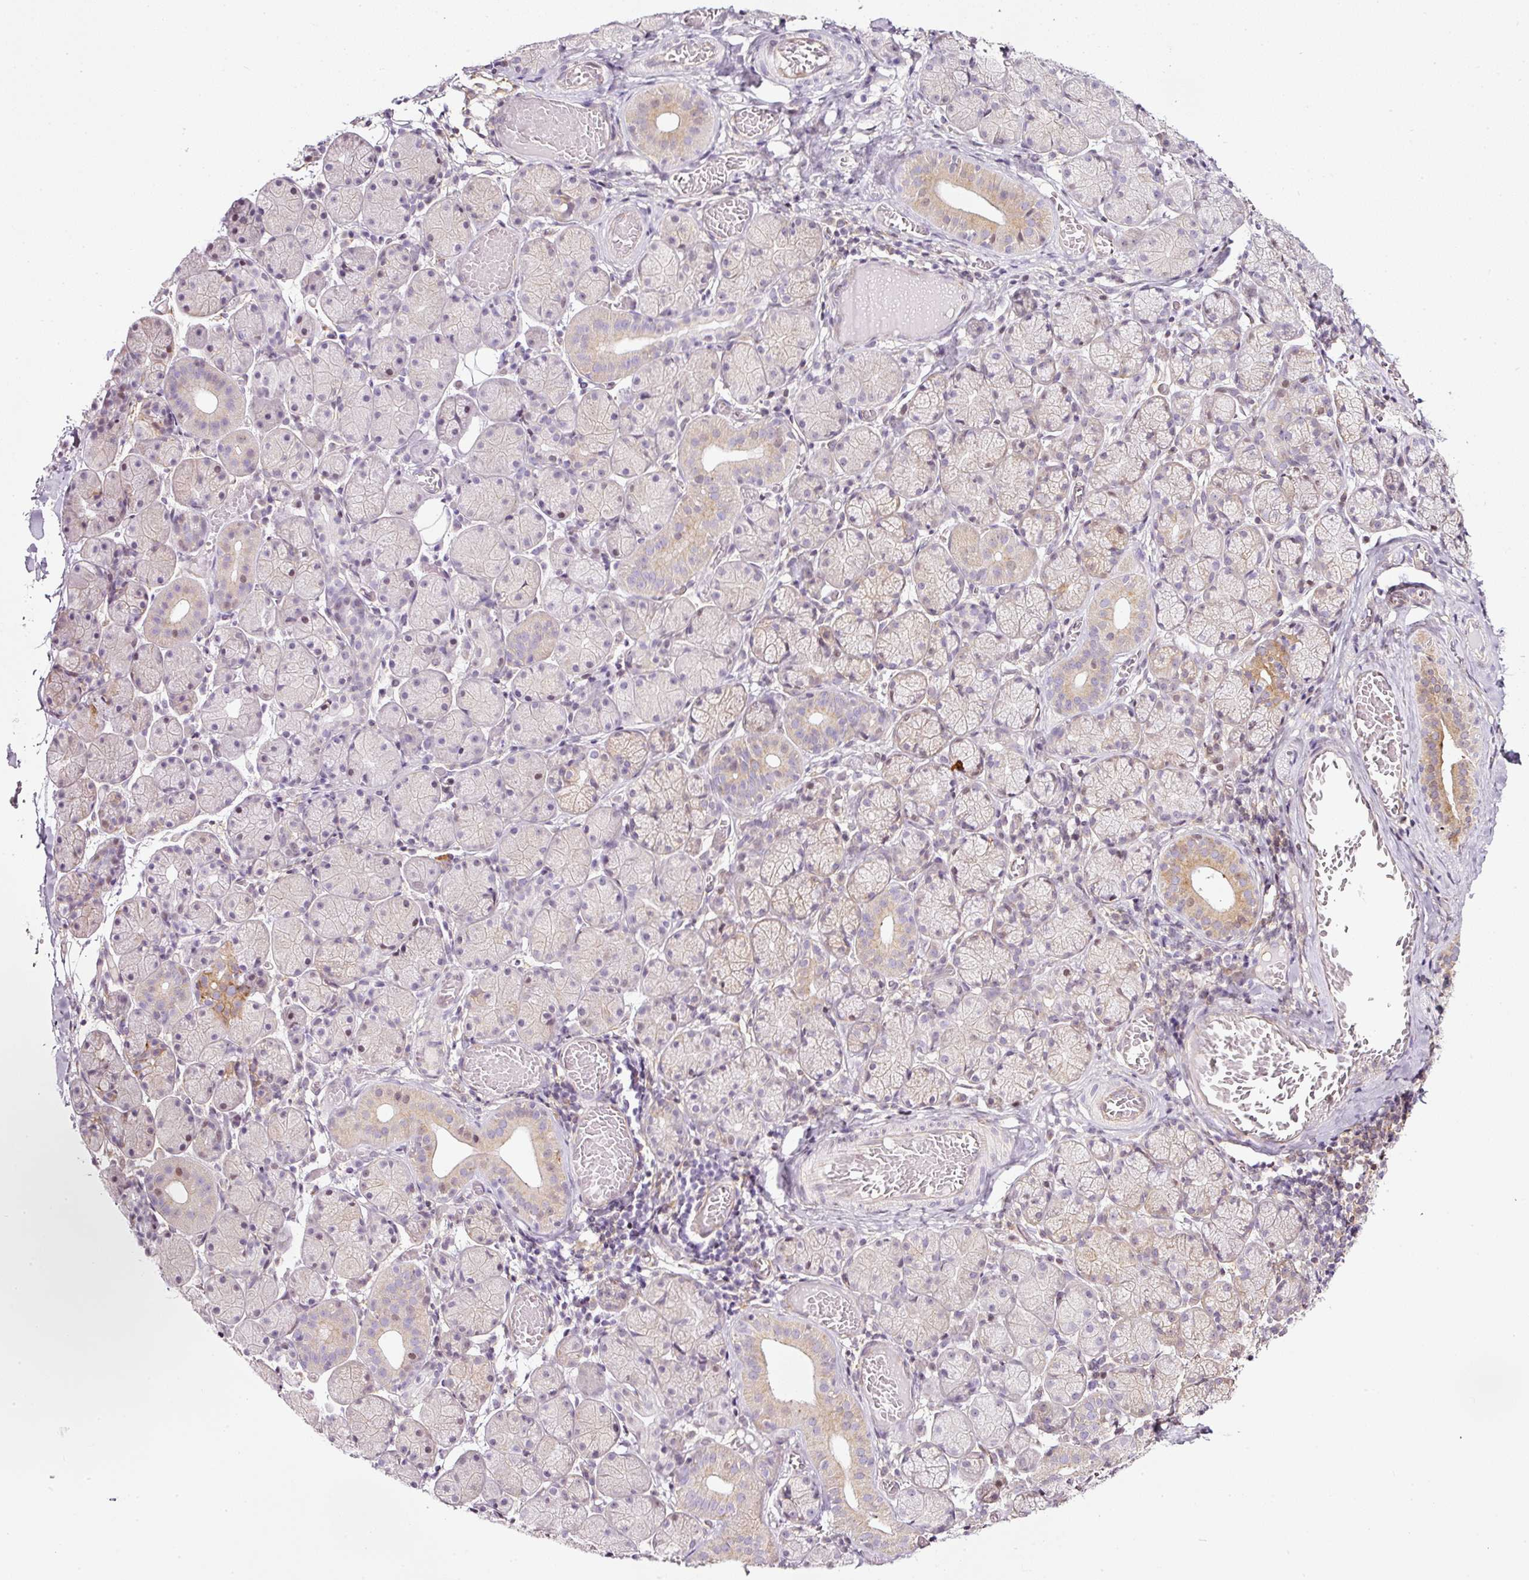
{"staining": {"intensity": "moderate", "quantity": "<25%", "location": "cytoplasmic/membranous"}, "tissue": "salivary gland", "cell_type": "Glandular cells", "image_type": "normal", "snomed": [{"axis": "morphology", "description": "Normal tissue, NOS"}, {"axis": "topography", "description": "Salivary gland"}], "caption": "A brown stain highlights moderate cytoplasmic/membranous positivity of a protein in glandular cells of unremarkable salivary gland. Ihc stains the protein of interest in brown and the nuclei are stained blue.", "gene": "SCNM1", "patient": {"sex": "female", "age": 24}}